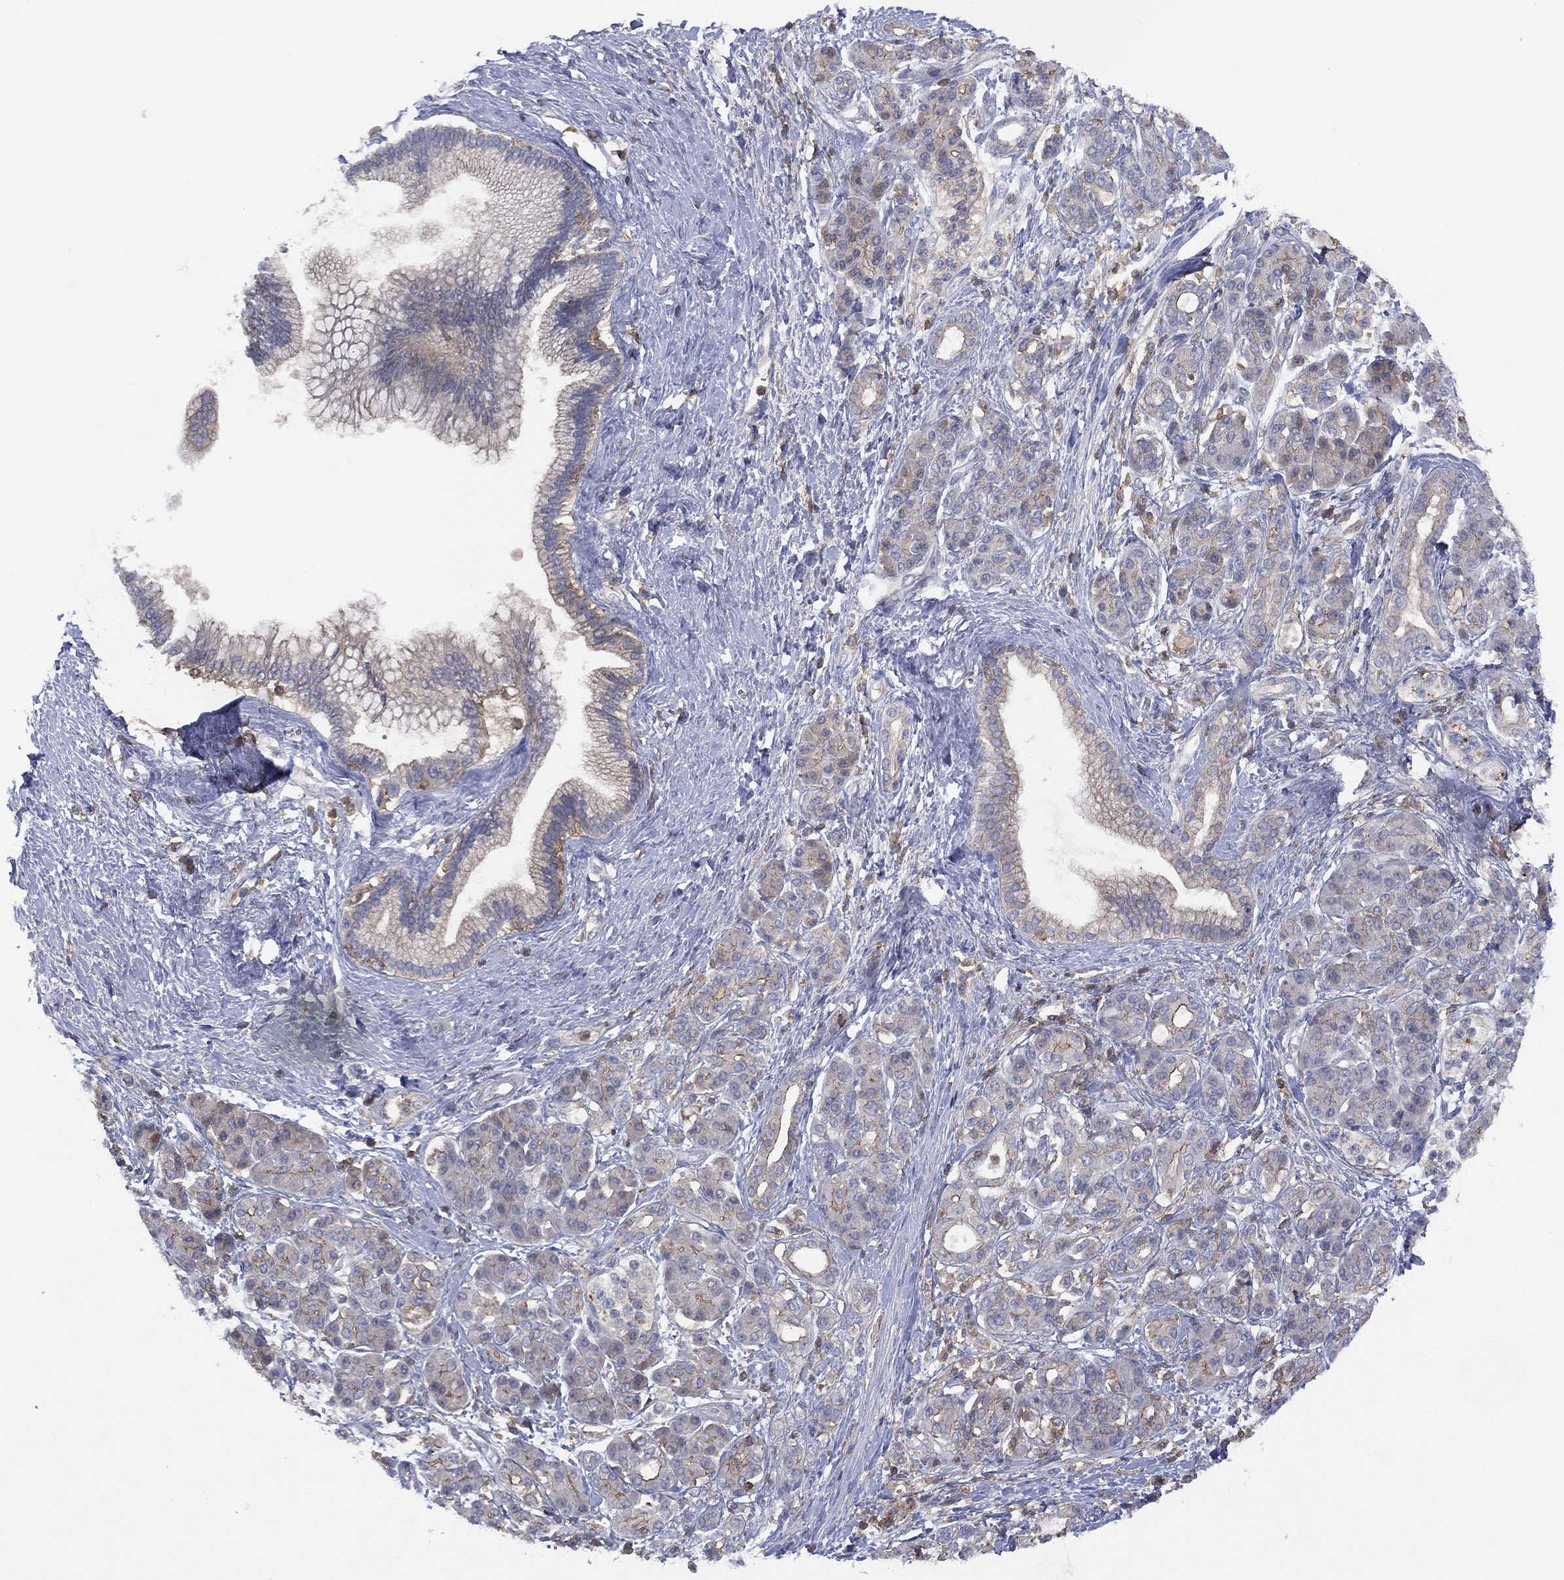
{"staining": {"intensity": "moderate", "quantity": "<25%", "location": "cytoplasmic/membranous"}, "tissue": "pancreatic cancer", "cell_type": "Tumor cells", "image_type": "cancer", "snomed": [{"axis": "morphology", "description": "Adenocarcinoma, NOS"}, {"axis": "topography", "description": "Pancreas"}], "caption": "IHC micrograph of neoplastic tissue: pancreatic adenocarcinoma stained using immunohistochemistry reveals low levels of moderate protein expression localized specifically in the cytoplasmic/membranous of tumor cells, appearing as a cytoplasmic/membranous brown color.", "gene": "DOCK8", "patient": {"sex": "female", "age": 73}}